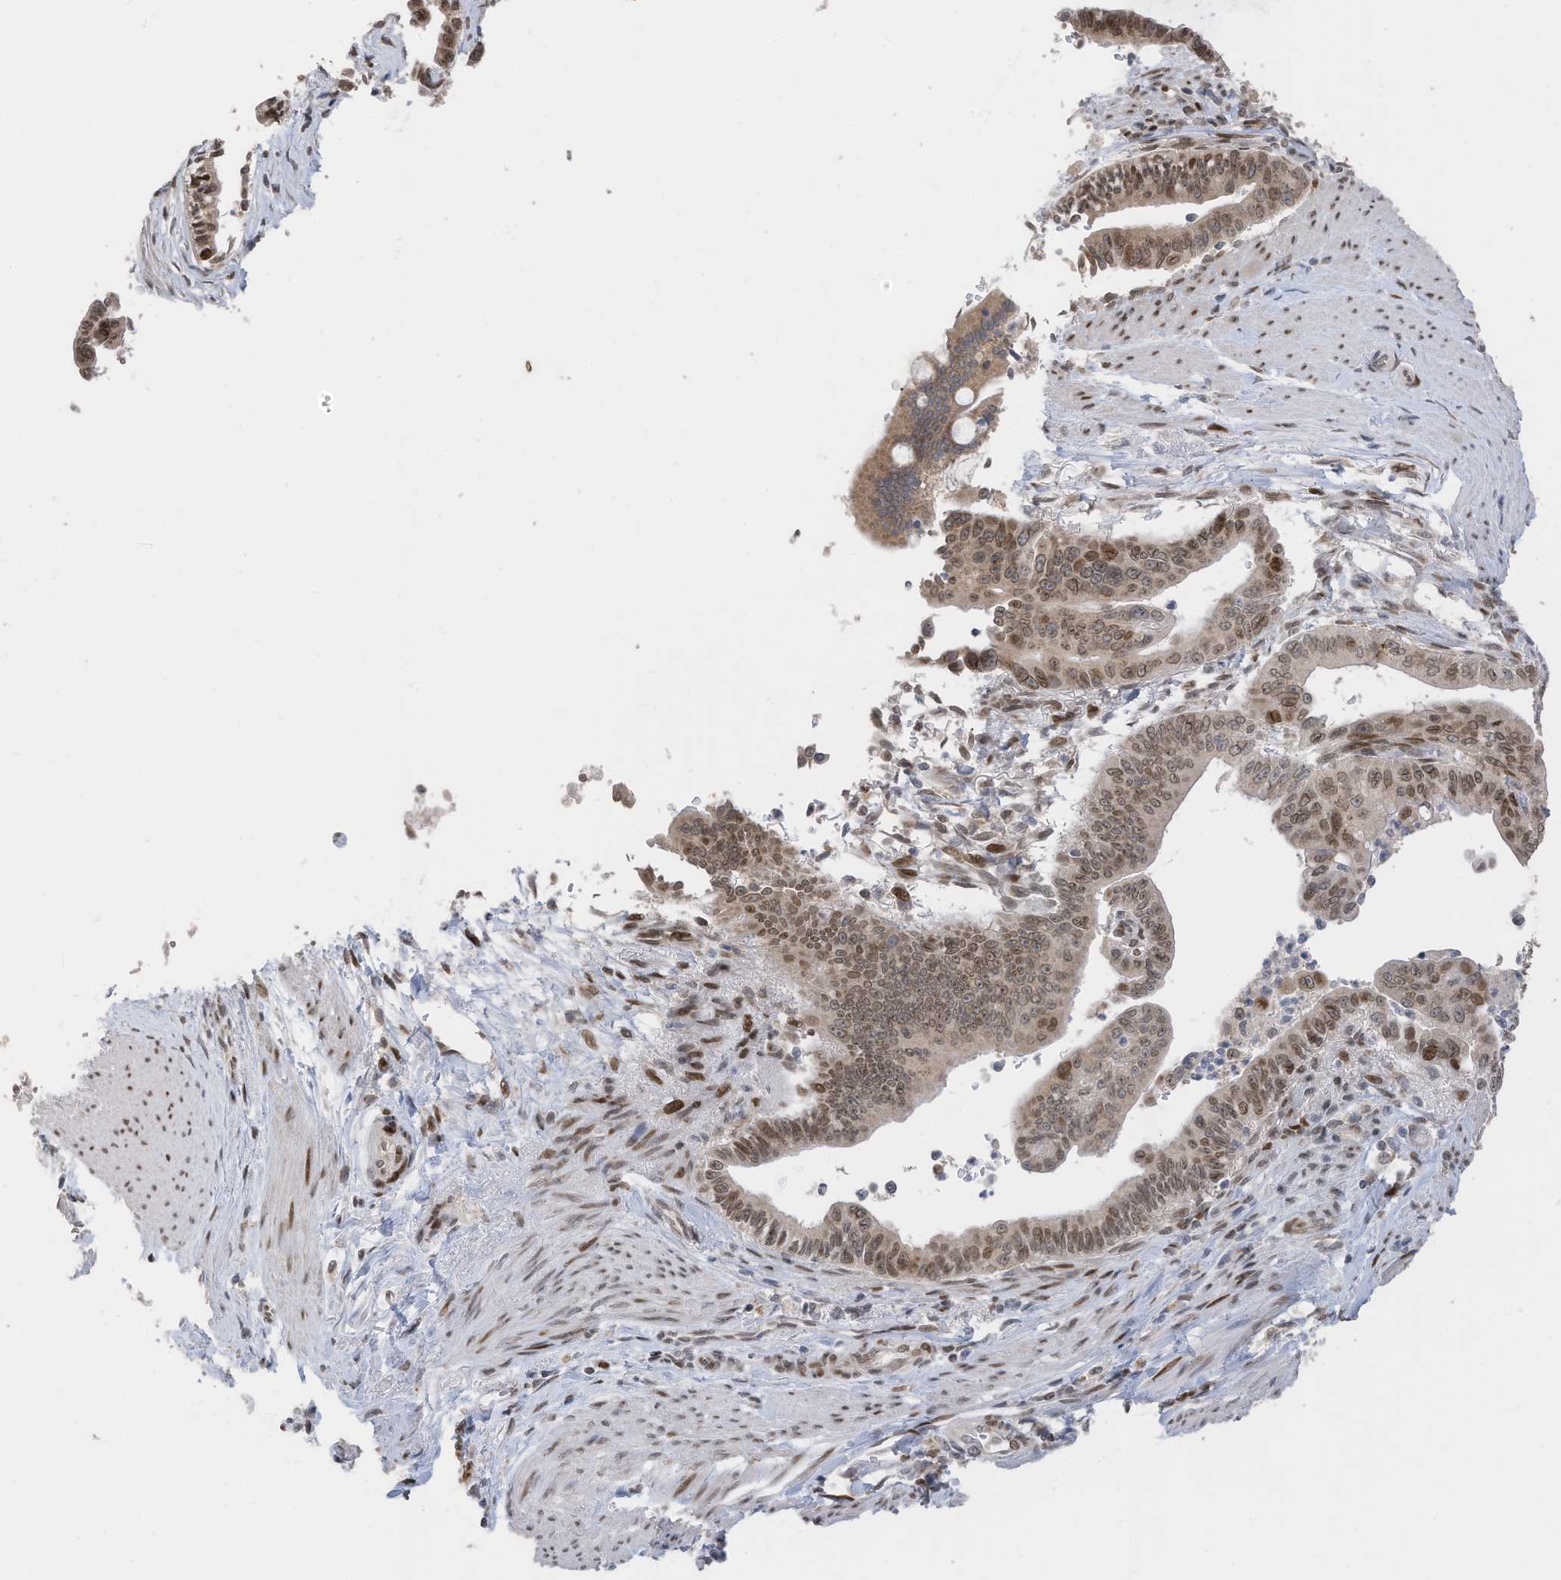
{"staining": {"intensity": "moderate", "quantity": "25%-75%", "location": "nuclear"}, "tissue": "pancreatic cancer", "cell_type": "Tumor cells", "image_type": "cancer", "snomed": [{"axis": "morphology", "description": "Adenocarcinoma, NOS"}, {"axis": "topography", "description": "Pancreas"}], "caption": "IHC image of pancreatic adenocarcinoma stained for a protein (brown), which shows medium levels of moderate nuclear expression in about 25%-75% of tumor cells.", "gene": "RABL3", "patient": {"sex": "male", "age": 70}}